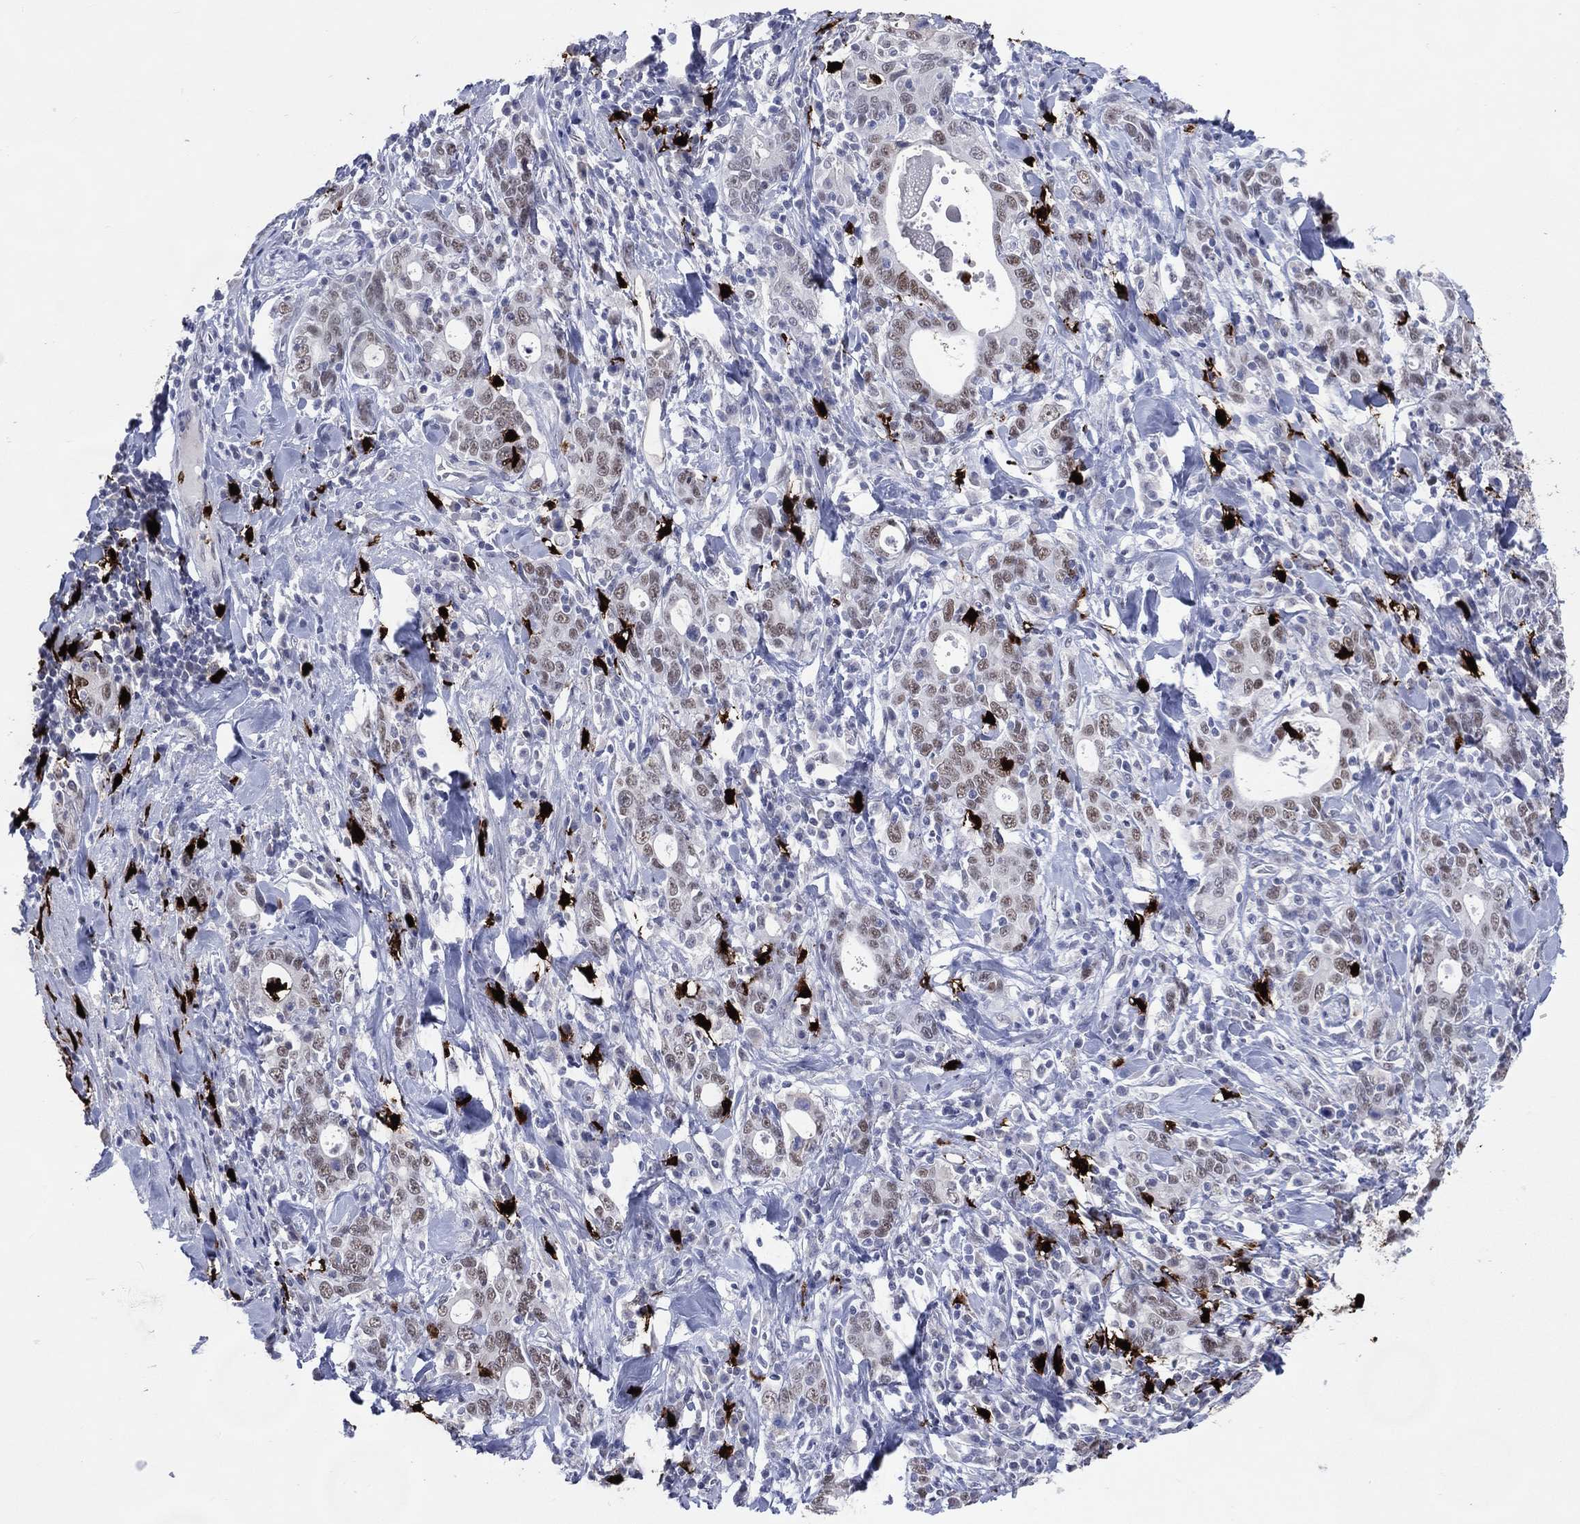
{"staining": {"intensity": "weak", "quantity": "<25%", "location": "nuclear"}, "tissue": "stomach cancer", "cell_type": "Tumor cells", "image_type": "cancer", "snomed": [{"axis": "morphology", "description": "Adenocarcinoma, NOS"}, {"axis": "topography", "description": "Stomach"}], "caption": "Micrograph shows no protein staining in tumor cells of stomach cancer (adenocarcinoma) tissue. (DAB IHC, high magnification).", "gene": "CFAP58", "patient": {"sex": "male", "age": 79}}